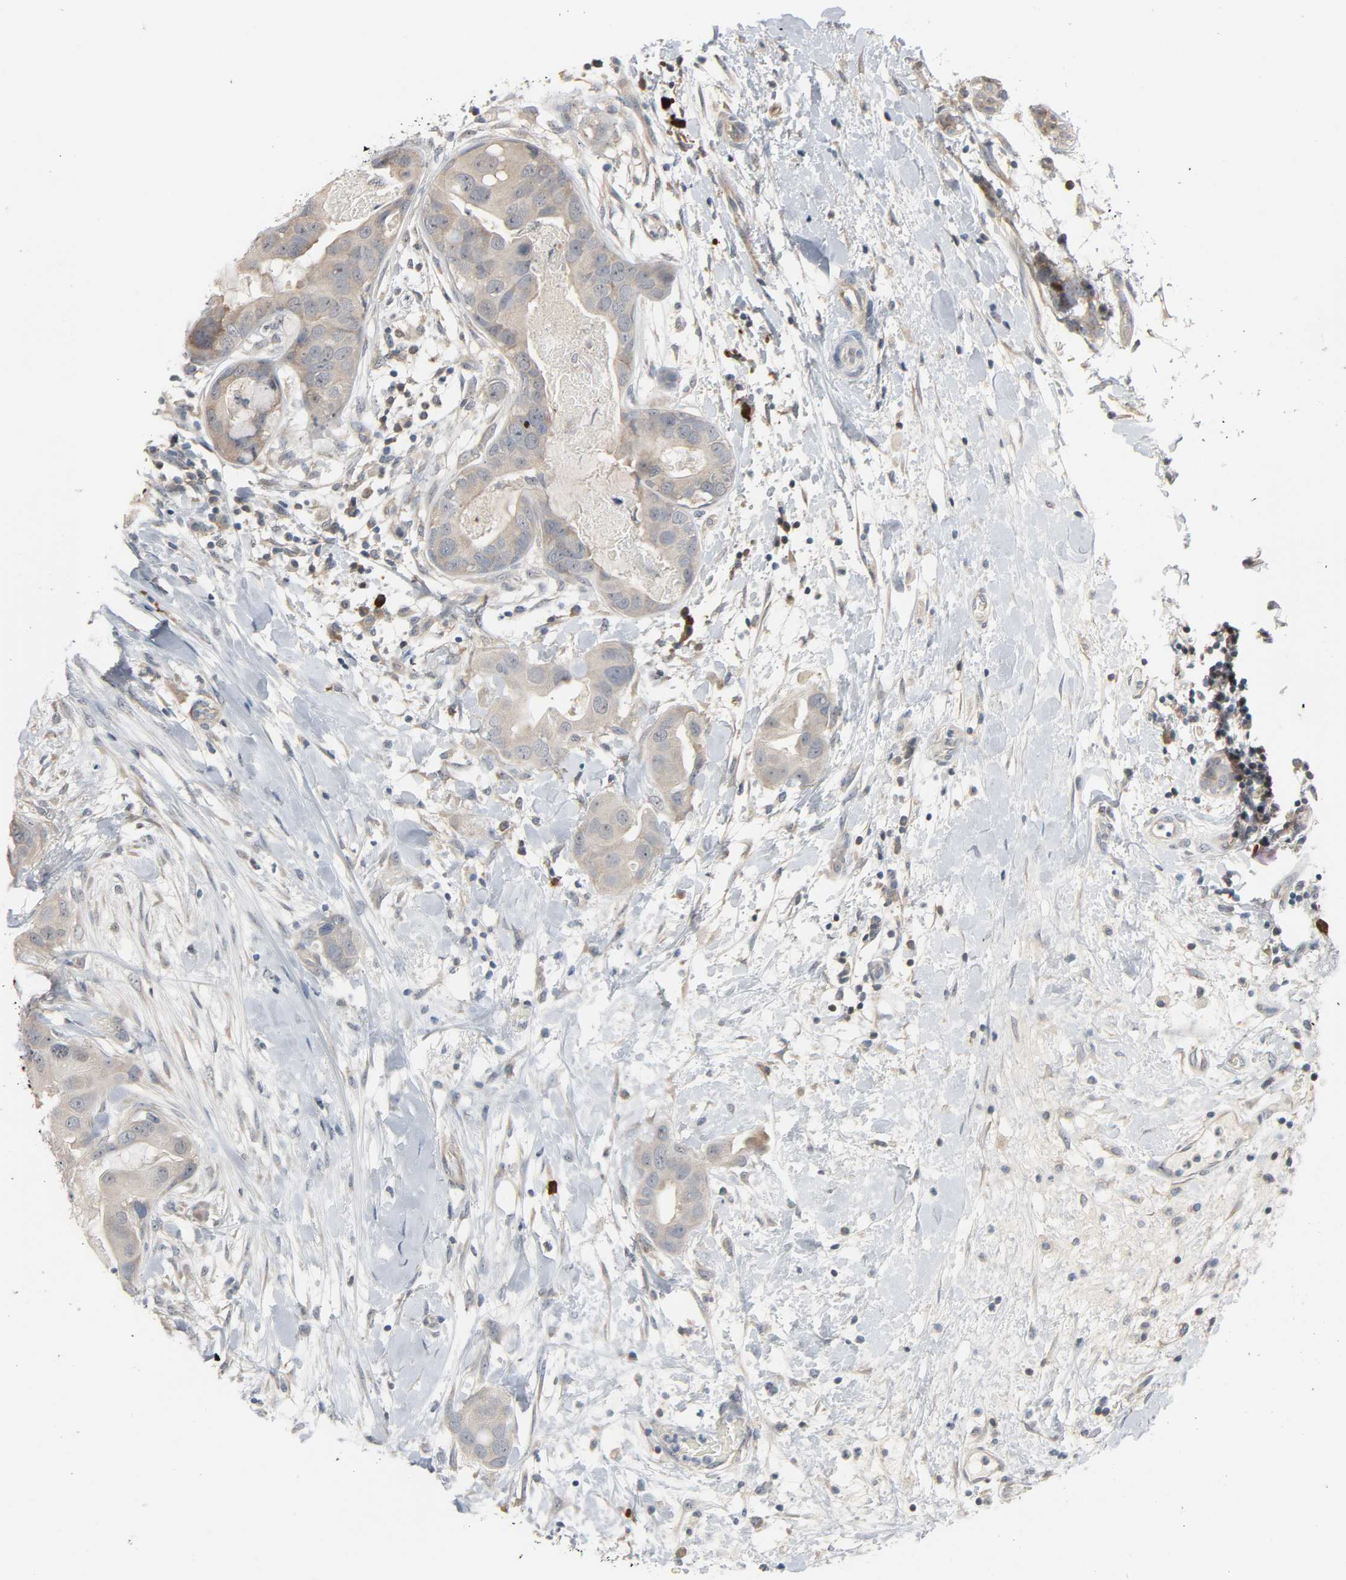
{"staining": {"intensity": "weak", "quantity": ">75%", "location": "cytoplasmic/membranous"}, "tissue": "breast cancer", "cell_type": "Tumor cells", "image_type": "cancer", "snomed": [{"axis": "morphology", "description": "Duct carcinoma"}, {"axis": "topography", "description": "Breast"}], "caption": "Protein expression analysis of human invasive ductal carcinoma (breast) reveals weak cytoplasmic/membranous positivity in approximately >75% of tumor cells.", "gene": "CD4", "patient": {"sex": "female", "age": 40}}